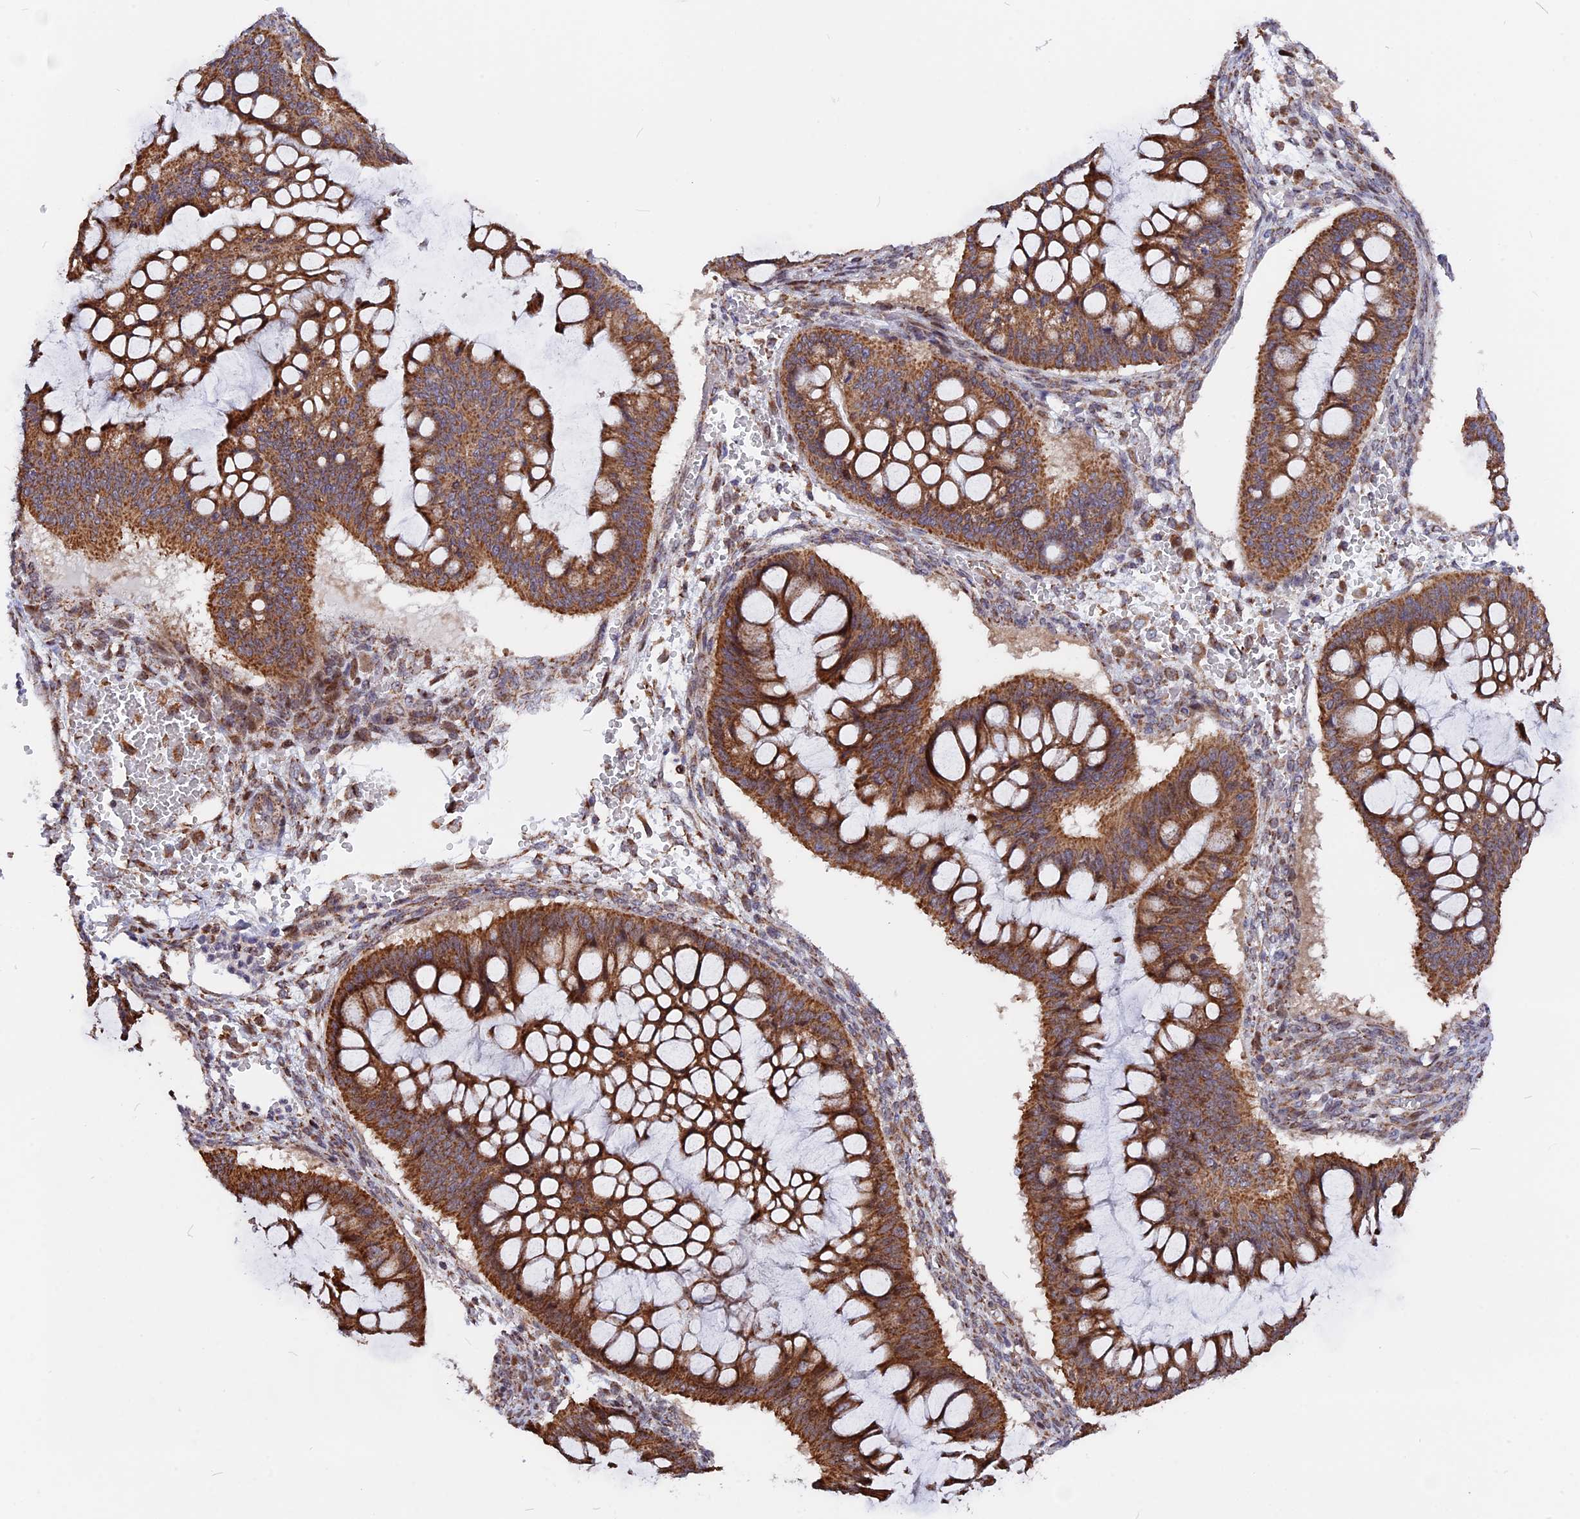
{"staining": {"intensity": "strong", "quantity": ">75%", "location": "cytoplasmic/membranous"}, "tissue": "ovarian cancer", "cell_type": "Tumor cells", "image_type": "cancer", "snomed": [{"axis": "morphology", "description": "Cystadenocarcinoma, mucinous, NOS"}, {"axis": "topography", "description": "Ovary"}], "caption": "Tumor cells show high levels of strong cytoplasmic/membranous positivity in about >75% of cells in mucinous cystadenocarcinoma (ovarian). The staining was performed using DAB (3,3'-diaminobenzidine) to visualize the protein expression in brown, while the nuclei were stained in blue with hematoxylin (Magnification: 20x).", "gene": "FAM174C", "patient": {"sex": "female", "age": 73}}